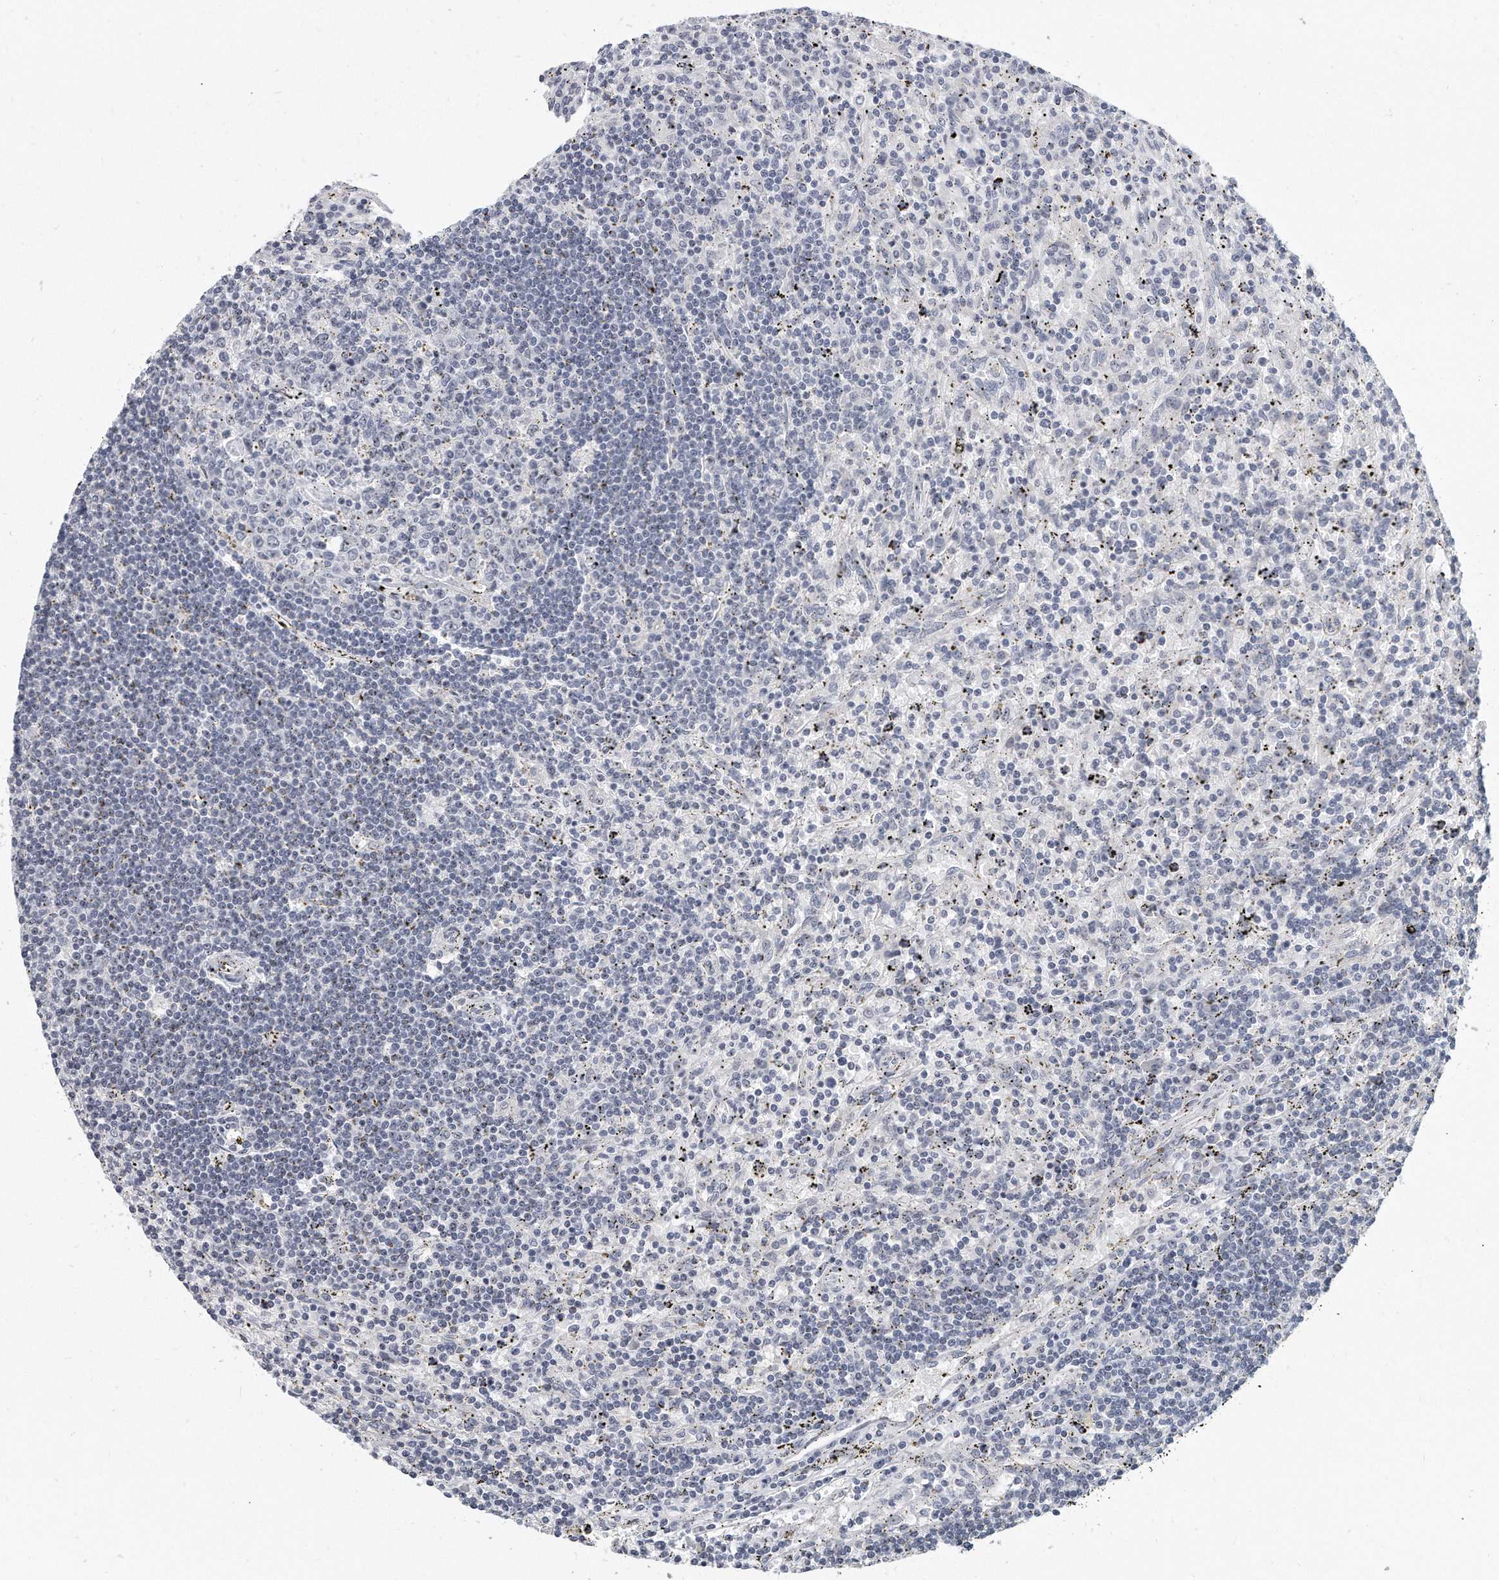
{"staining": {"intensity": "negative", "quantity": "none", "location": "none"}, "tissue": "lymphoma", "cell_type": "Tumor cells", "image_type": "cancer", "snomed": [{"axis": "morphology", "description": "Malignant lymphoma, non-Hodgkin's type, Low grade"}, {"axis": "topography", "description": "Spleen"}], "caption": "Low-grade malignant lymphoma, non-Hodgkin's type was stained to show a protein in brown. There is no significant expression in tumor cells.", "gene": "TFCP2L1", "patient": {"sex": "male", "age": 76}}